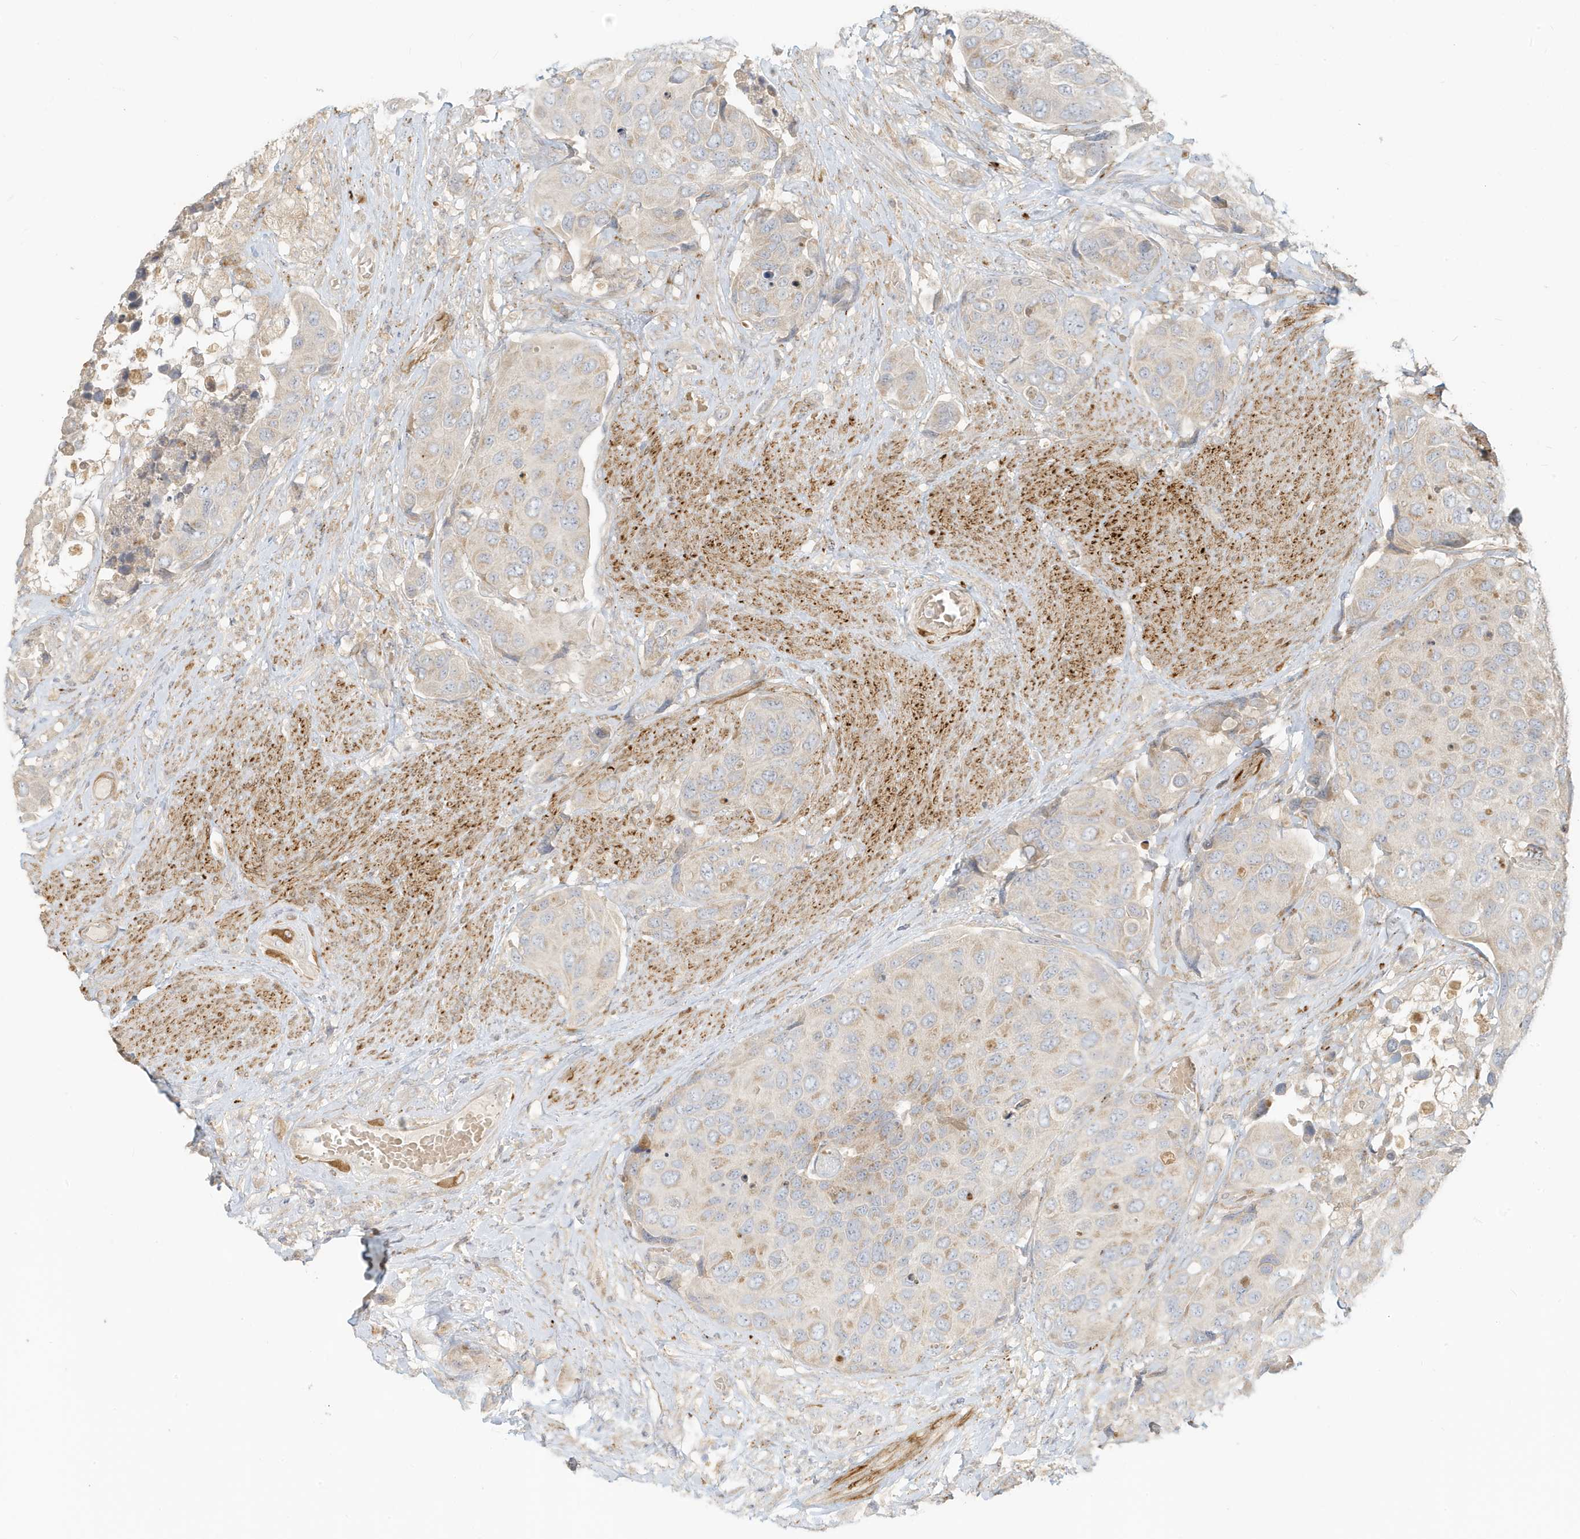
{"staining": {"intensity": "weak", "quantity": "<25%", "location": "cytoplasmic/membranous"}, "tissue": "urothelial cancer", "cell_type": "Tumor cells", "image_type": "cancer", "snomed": [{"axis": "morphology", "description": "Urothelial carcinoma, High grade"}, {"axis": "topography", "description": "Urinary bladder"}], "caption": "High magnification brightfield microscopy of urothelial cancer stained with DAB (3,3'-diaminobenzidine) (brown) and counterstained with hematoxylin (blue): tumor cells show no significant expression.", "gene": "MCOLN1", "patient": {"sex": "male", "age": 74}}